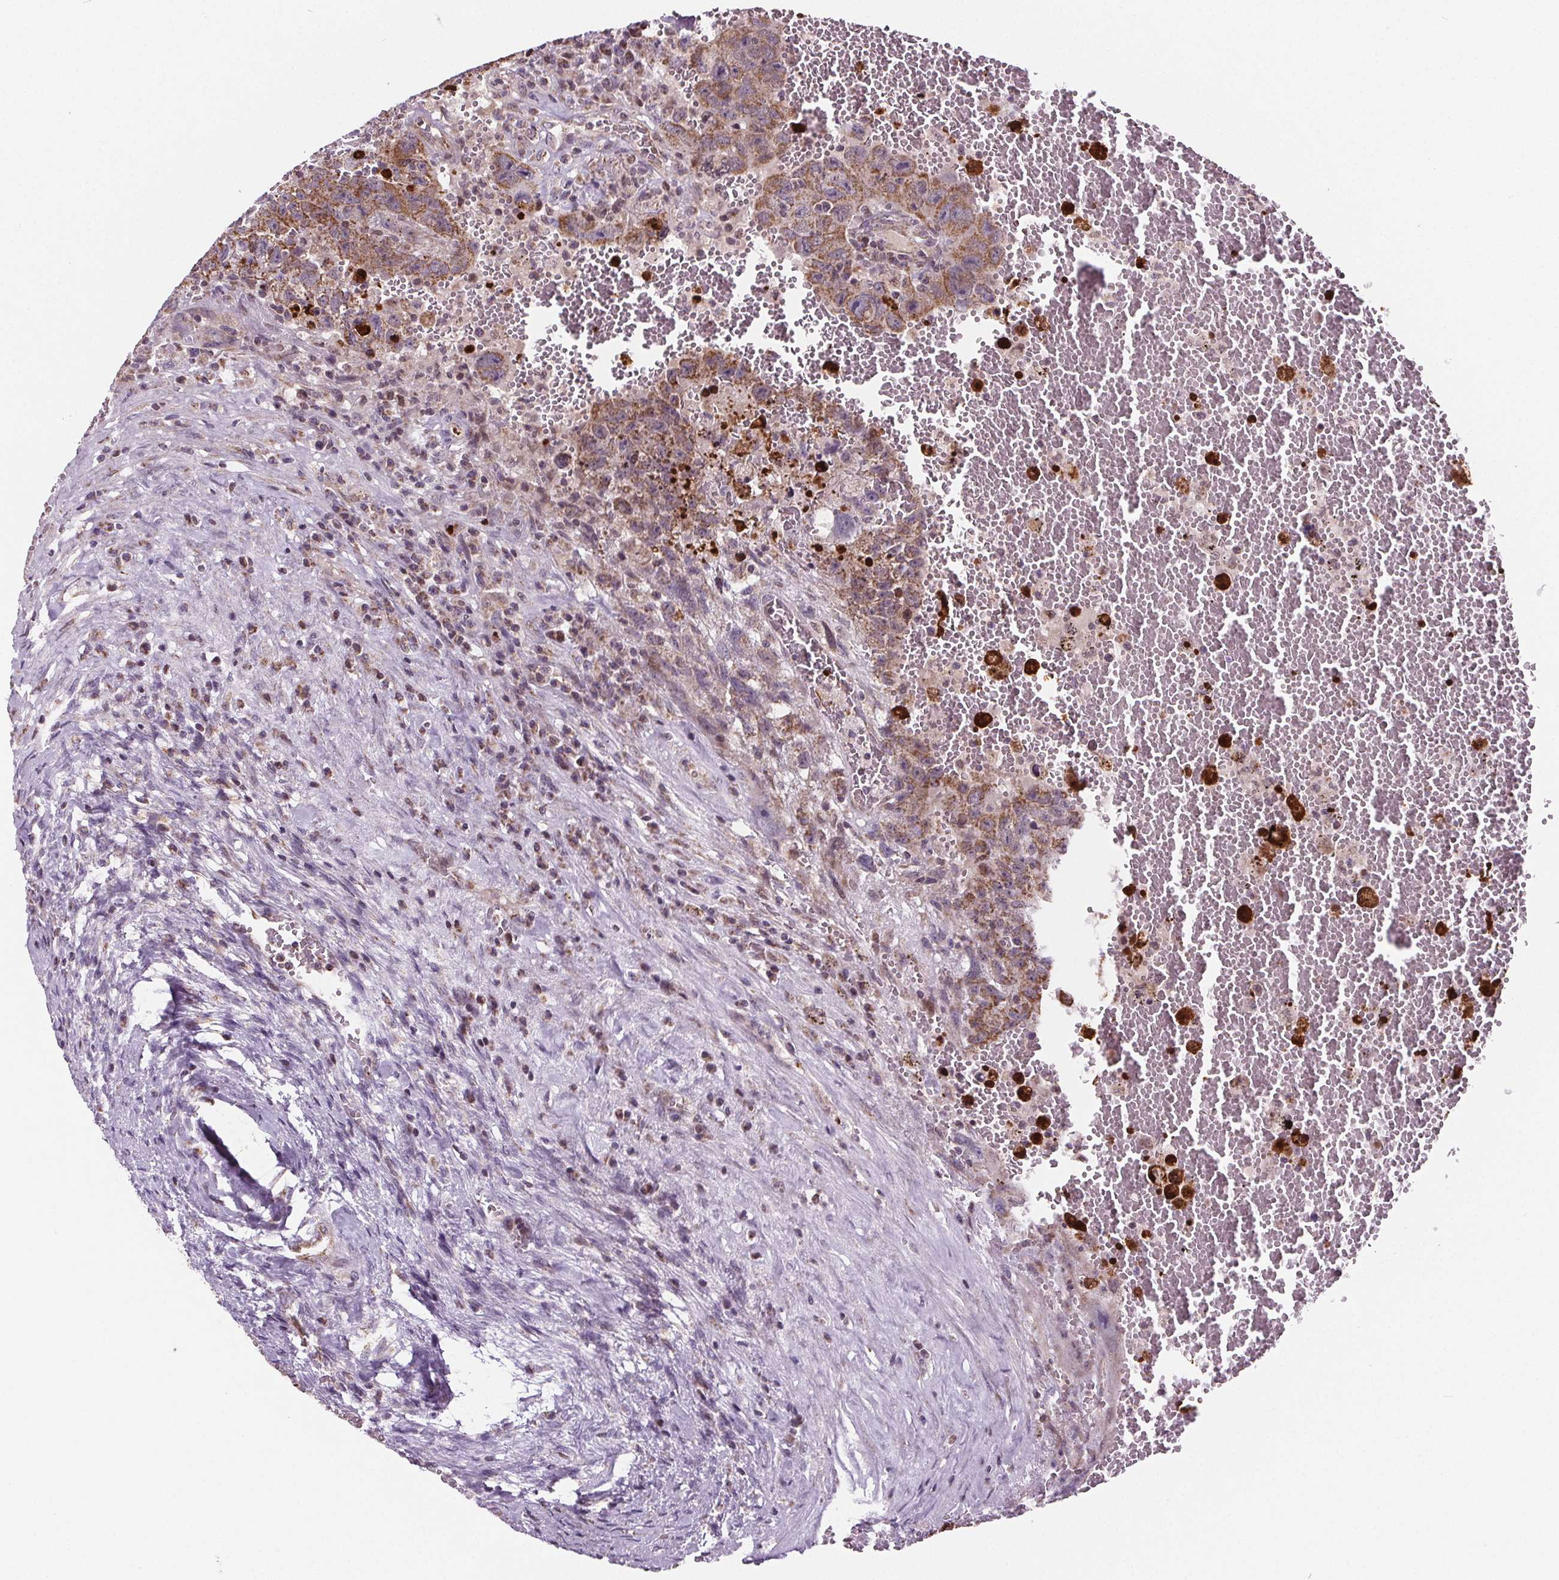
{"staining": {"intensity": "moderate", "quantity": ">75%", "location": "cytoplasmic/membranous"}, "tissue": "testis cancer", "cell_type": "Tumor cells", "image_type": "cancer", "snomed": [{"axis": "morphology", "description": "Carcinoma, Embryonal, NOS"}, {"axis": "topography", "description": "Testis"}], "caption": "DAB immunohistochemical staining of human testis cancer exhibits moderate cytoplasmic/membranous protein positivity in approximately >75% of tumor cells. (IHC, brightfield microscopy, high magnification).", "gene": "SUCLA2", "patient": {"sex": "male", "age": 26}}